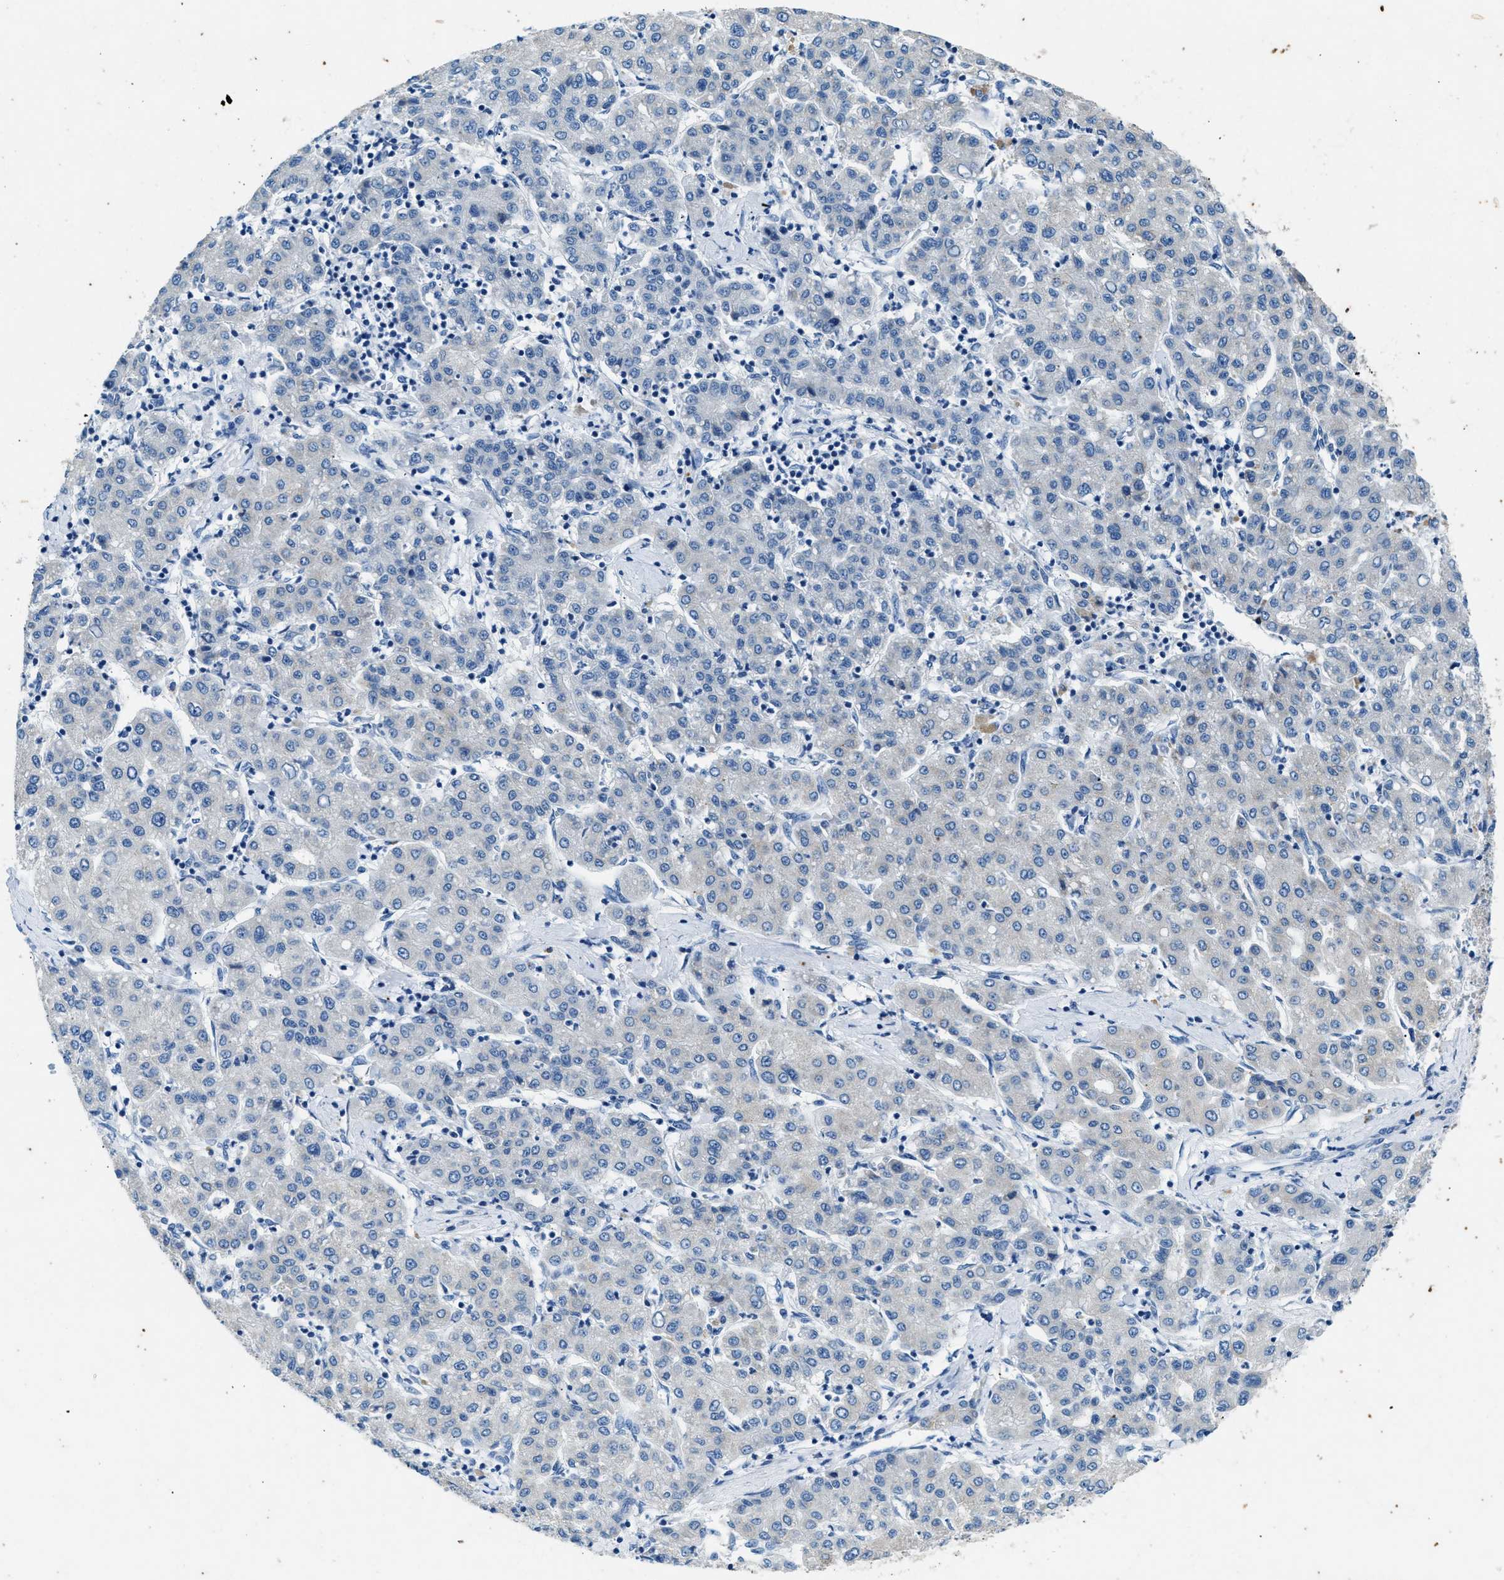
{"staining": {"intensity": "negative", "quantity": "none", "location": "none"}, "tissue": "liver cancer", "cell_type": "Tumor cells", "image_type": "cancer", "snomed": [{"axis": "morphology", "description": "Carcinoma, Hepatocellular, NOS"}, {"axis": "topography", "description": "Liver"}], "caption": "This is an IHC histopathology image of liver hepatocellular carcinoma. There is no staining in tumor cells.", "gene": "CFAP20", "patient": {"sex": "male", "age": 65}}